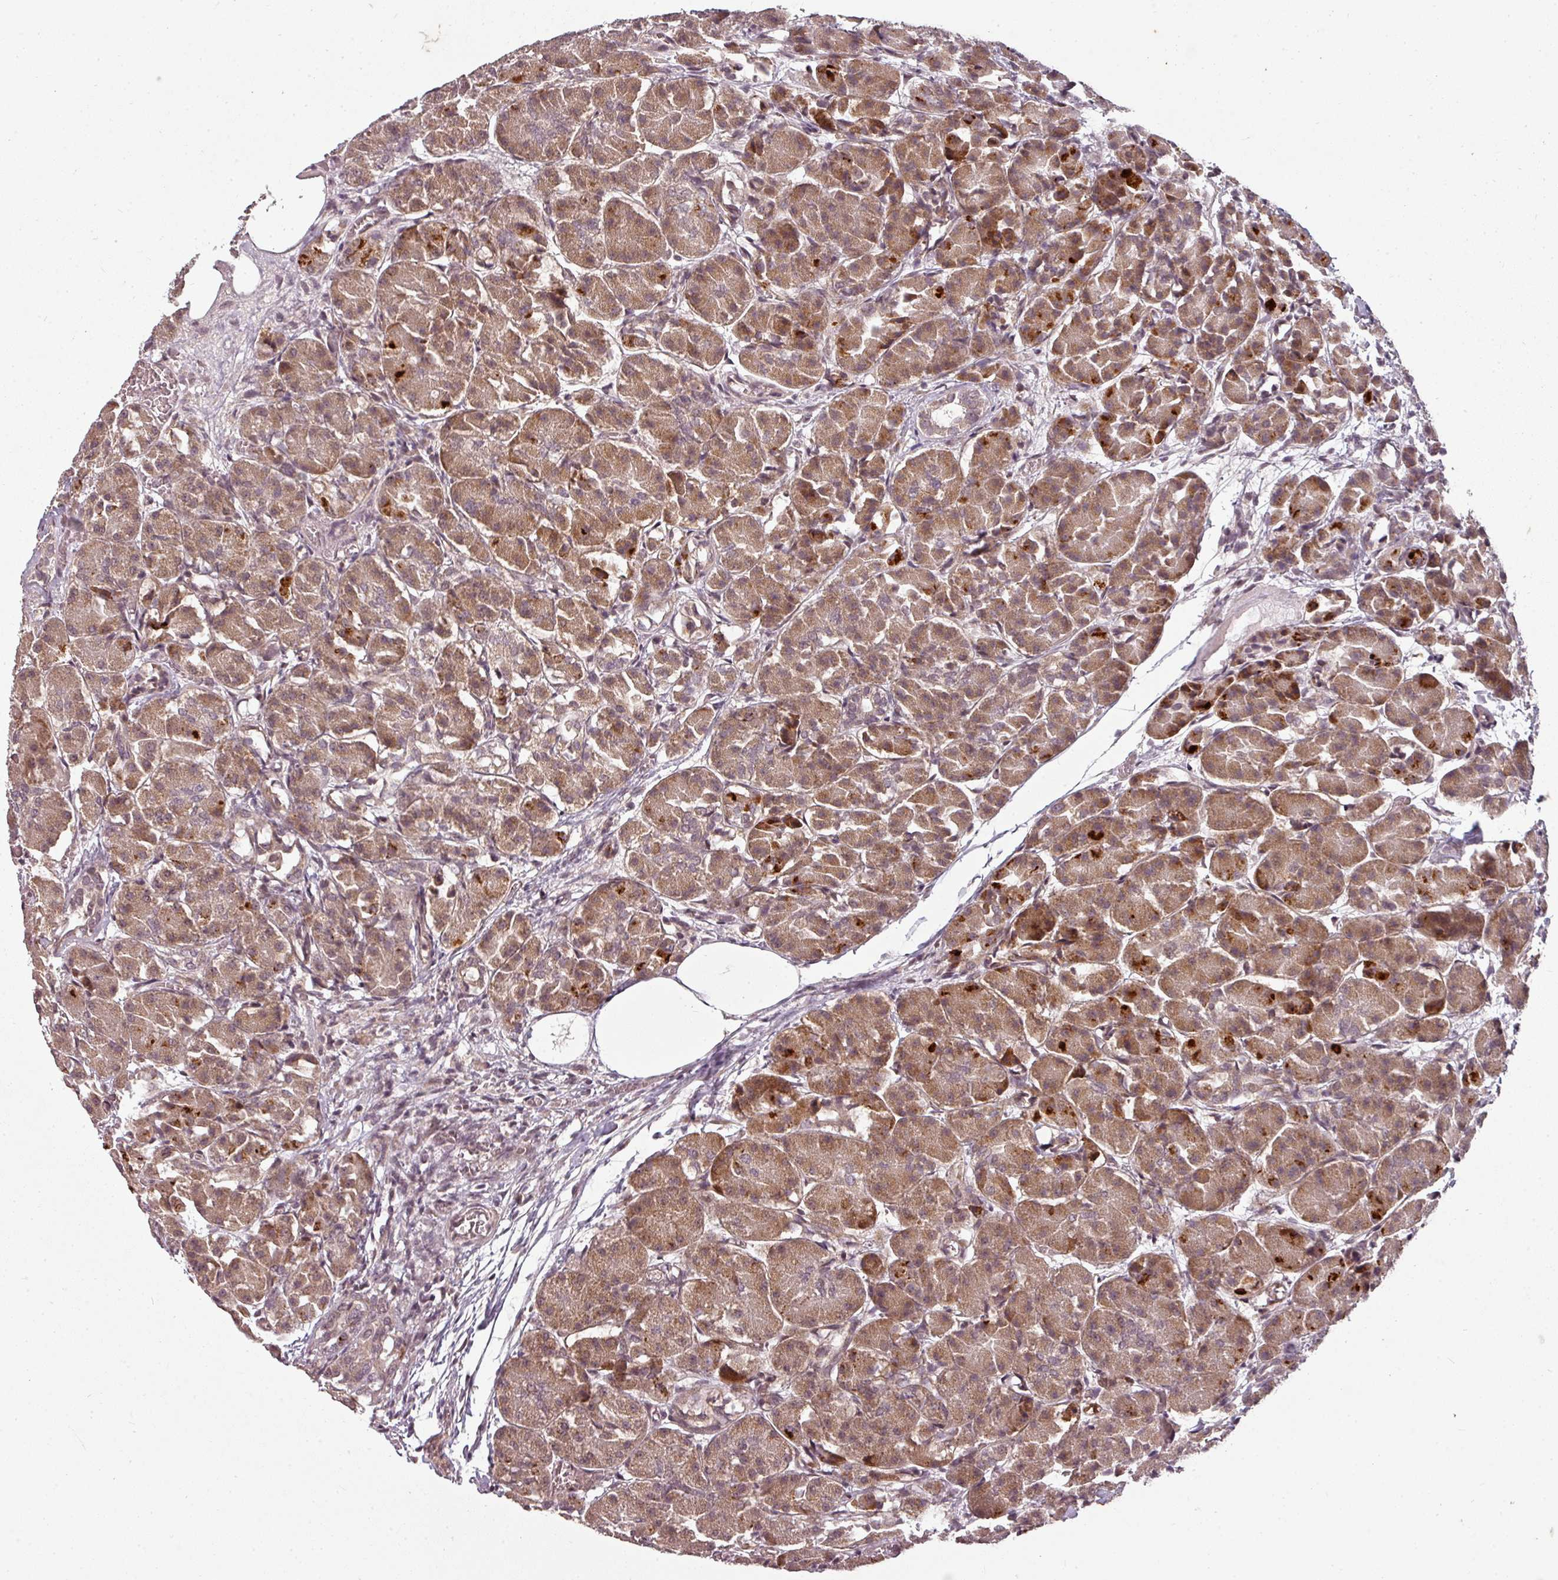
{"staining": {"intensity": "moderate", "quantity": ">75%", "location": "cytoplasmic/membranous"}, "tissue": "pancreas", "cell_type": "Exocrine glandular cells", "image_type": "normal", "snomed": [{"axis": "morphology", "description": "Normal tissue, NOS"}, {"axis": "topography", "description": "Pancreas"}], "caption": "IHC histopathology image of normal human pancreas stained for a protein (brown), which exhibits medium levels of moderate cytoplasmic/membranous expression in about >75% of exocrine glandular cells.", "gene": "CLIC1", "patient": {"sex": "male", "age": 63}}